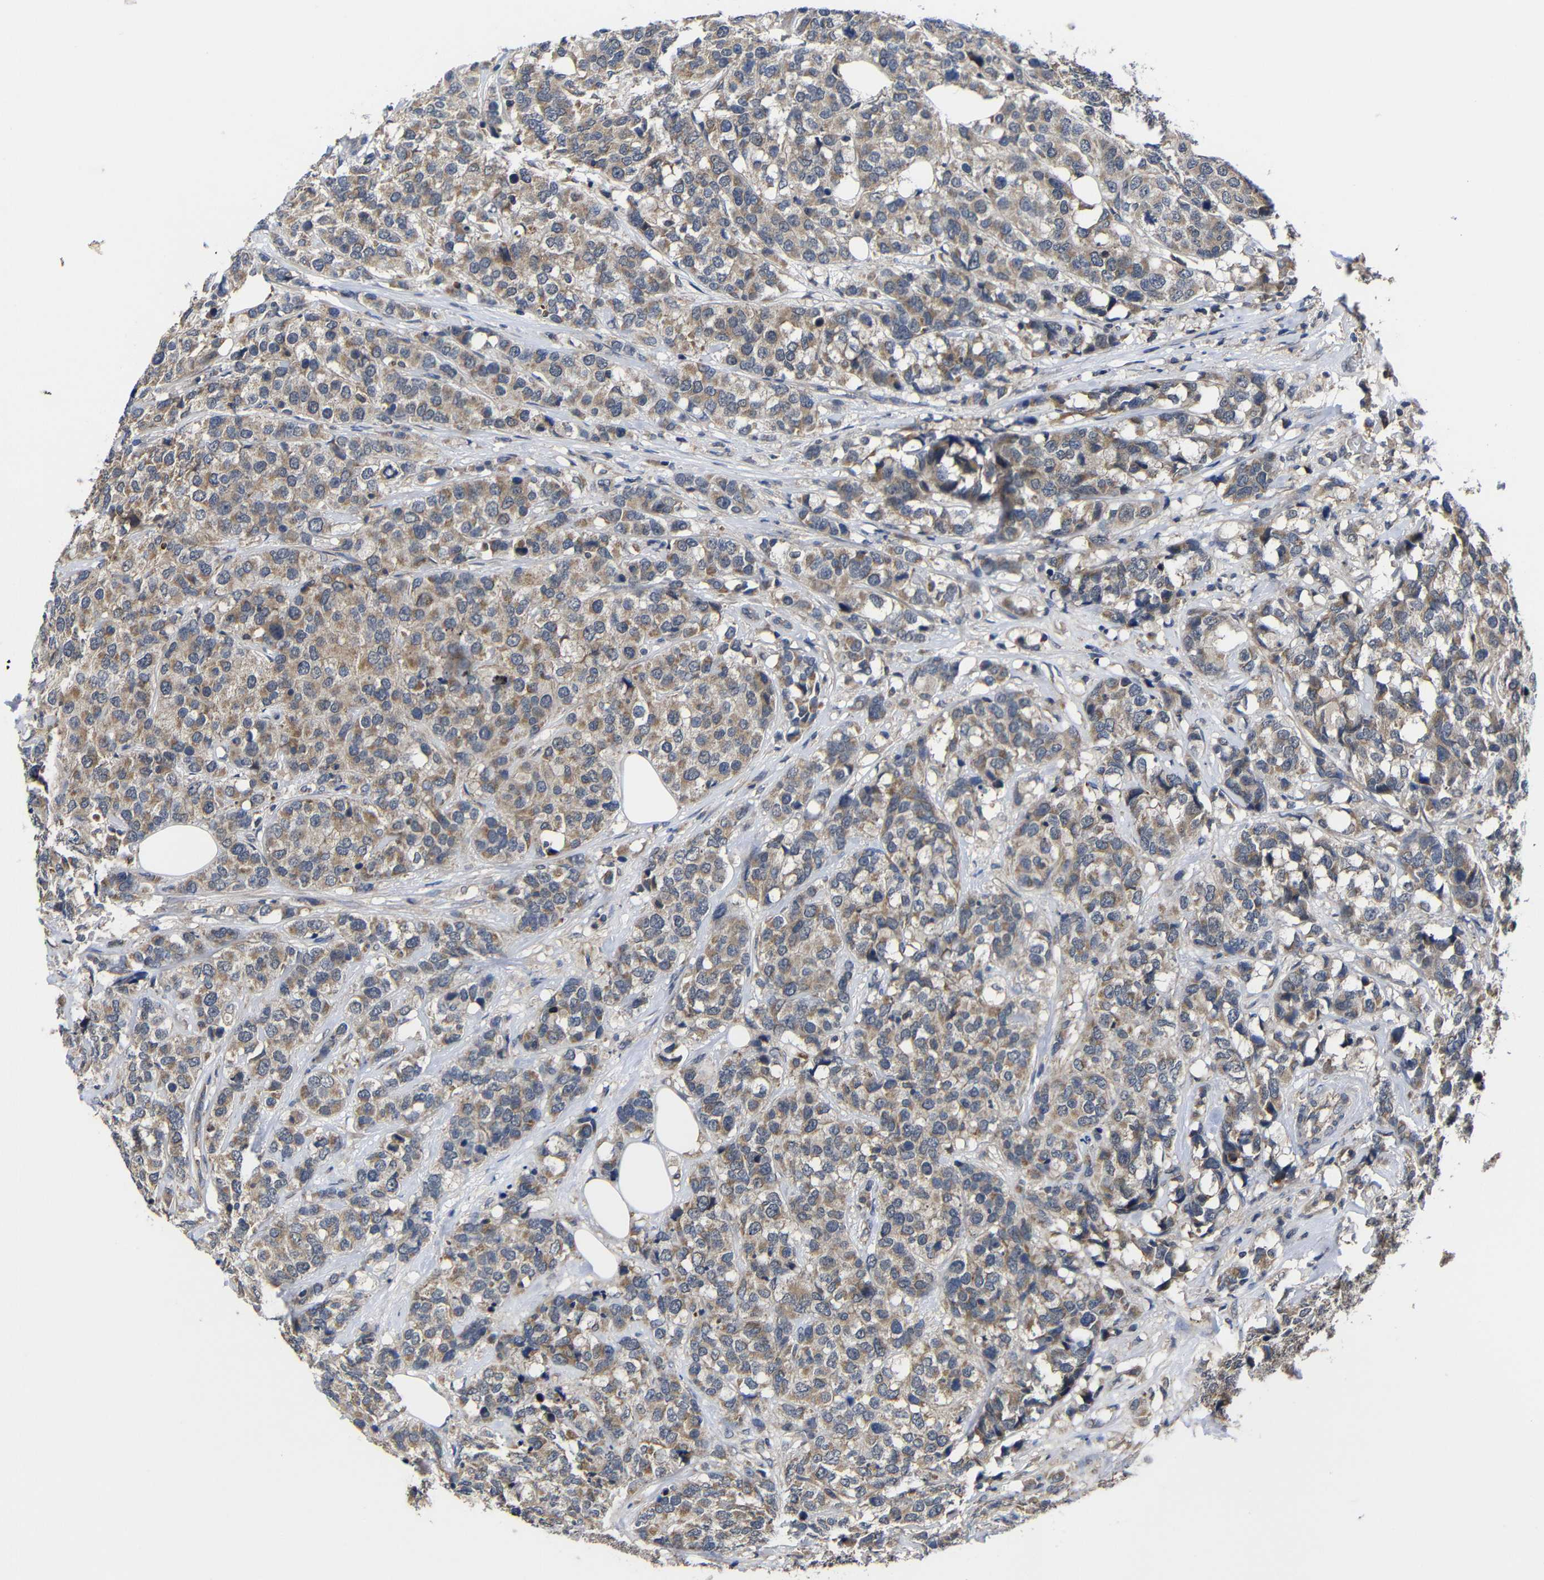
{"staining": {"intensity": "moderate", "quantity": ">75%", "location": "cytoplasmic/membranous"}, "tissue": "breast cancer", "cell_type": "Tumor cells", "image_type": "cancer", "snomed": [{"axis": "morphology", "description": "Lobular carcinoma"}, {"axis": "topography", "description": "Breast"}], "caption": "Approximately >75% of tumor cells in human lobular carcinoma (breast) reveal moderate cytoplasmic/membranous protein staining as visualized by brown immunohistochemical staining.", "gene": "LPAR5", "patient": {"sex": "female", "age": 59}}